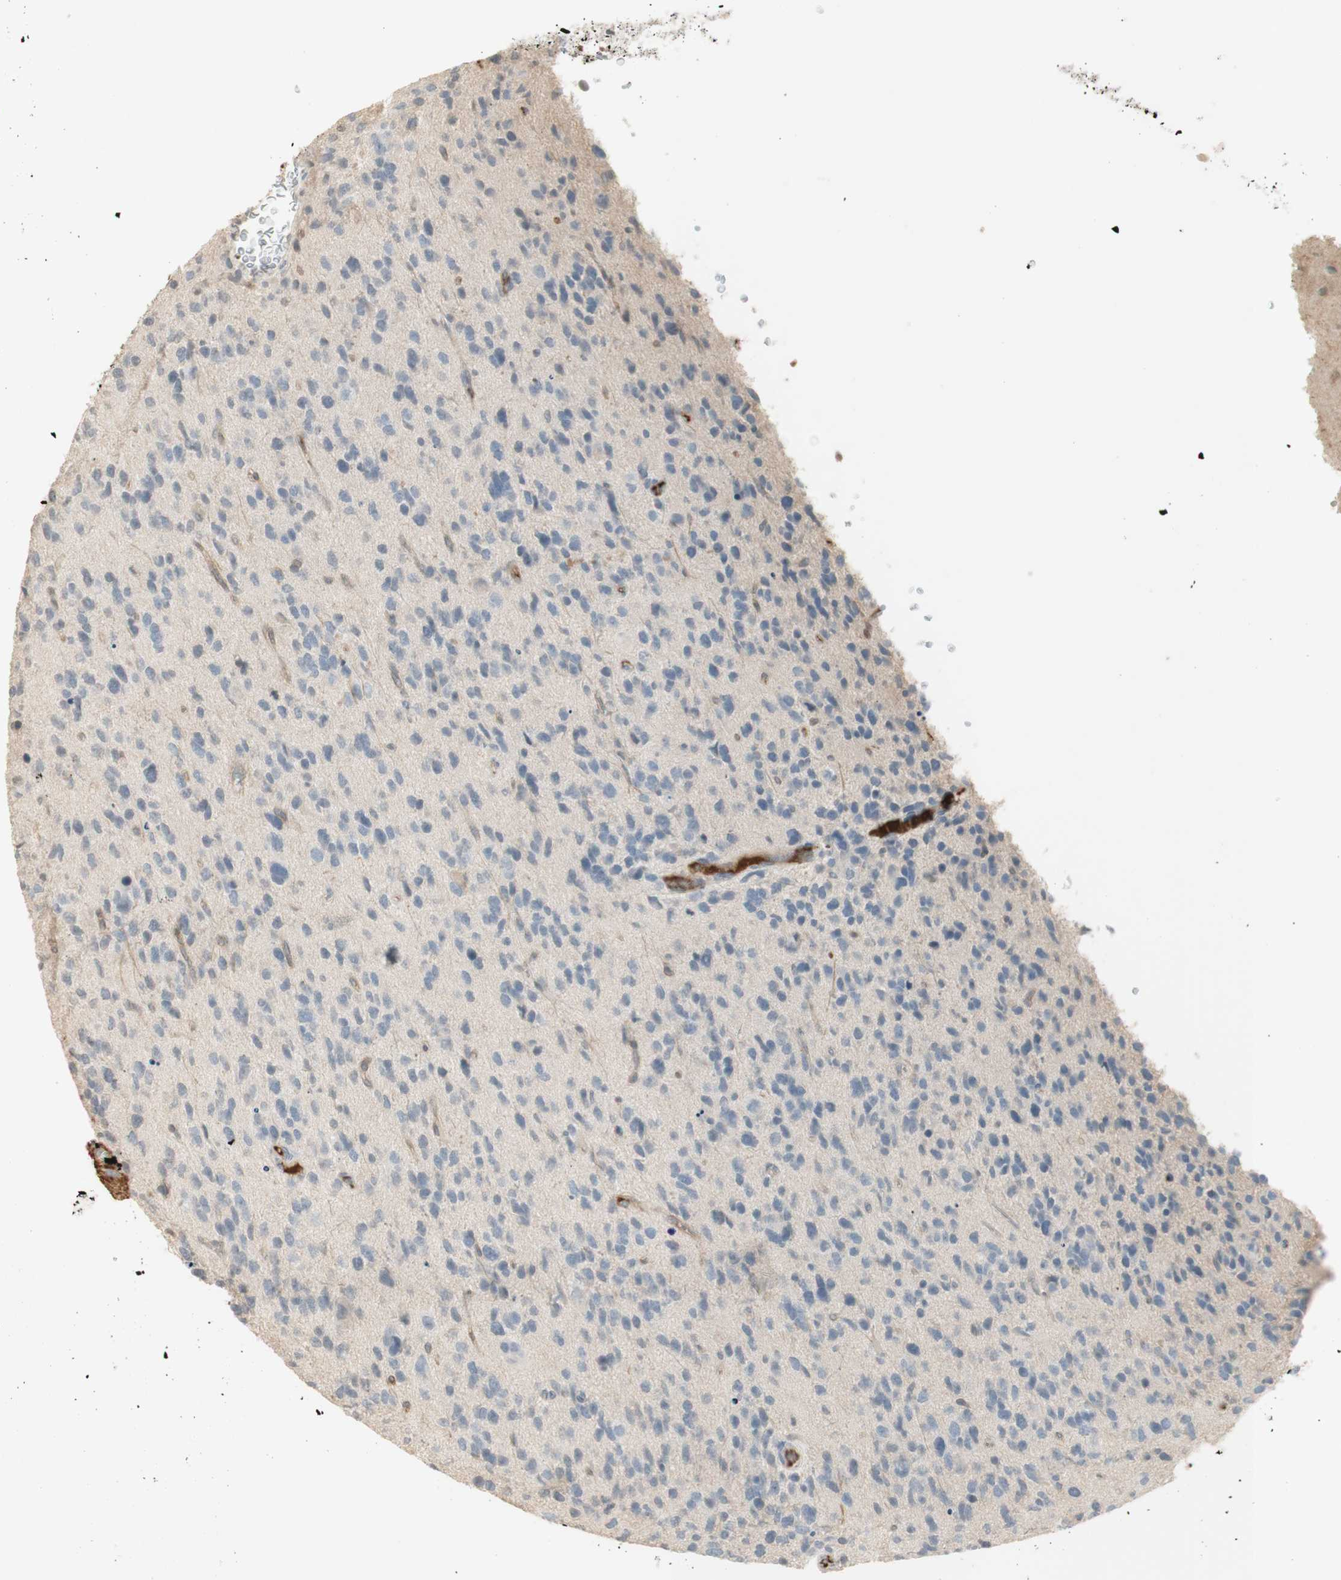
{"staining": {"intensity": "weak", "quantity": "25%-75%", "location": "cytoplasmic/membranous"}, "tissue": "glioma", "cell_type": "Tumor cells", "image_type": "cancer", "snomed": [{"axis": "morphology", "description": "Glioma, malignant, High grade"}, {"axis": "topography", "description": "Brain"}], "caption": "Tumor cells display low levels of weak cytoplasmic/membranous expression in approximately 25%-75% of cells in human glioma.", "gene": "NID1", "patient": {"sex": "female", "age": 58}}